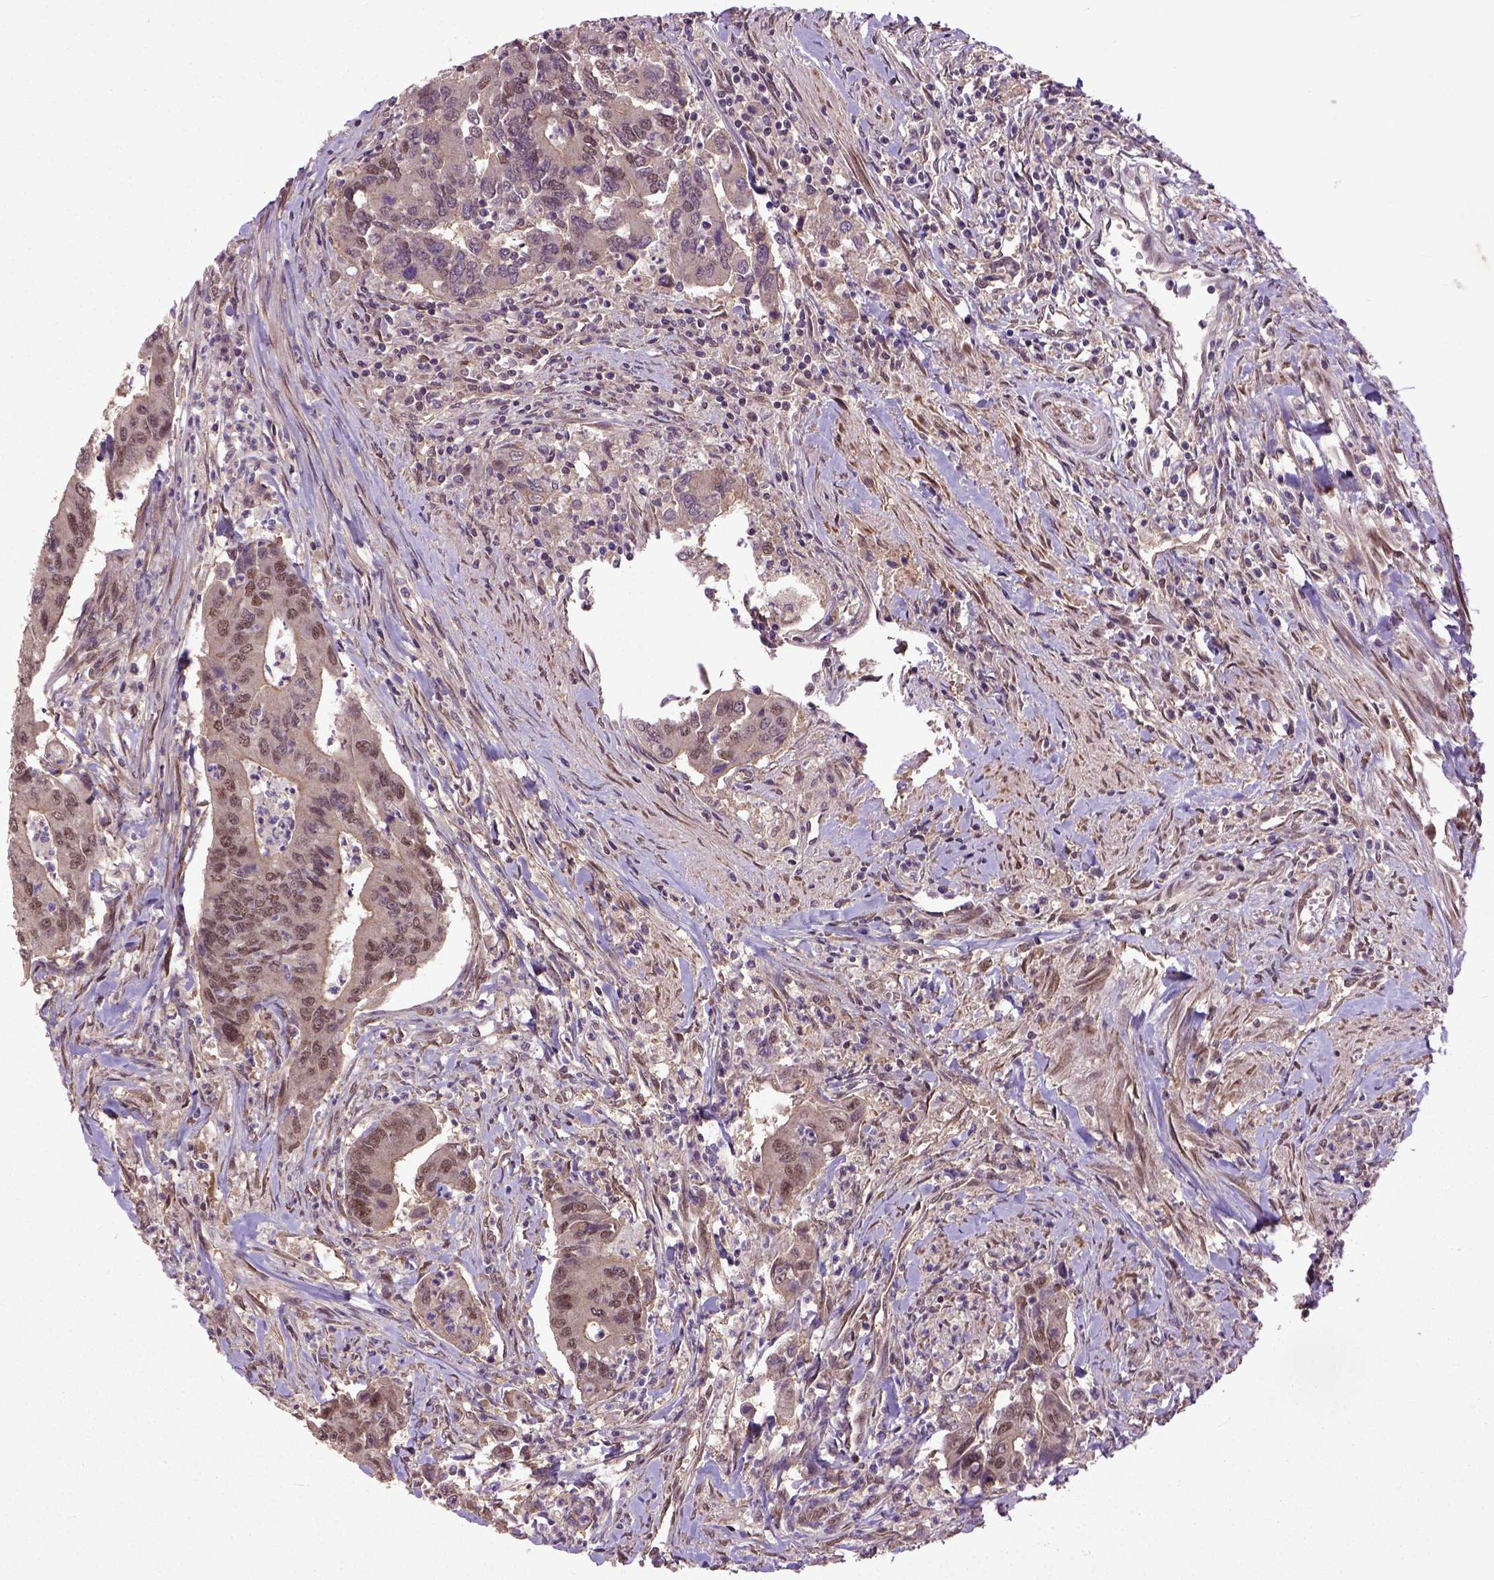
{"staining": {"intensity": "moderate", "quantity": "25%-75%", "location": "nuclear"}, "tissue": "colorectal cancer", "cell_type": "Tumor cells", "image_type": "cancer", "snomed": [{"axis": "morphology", "description": "Adenocarcinoma, NOS"}, {"axis": "topography", "description": "Colon"}], "caption": "Protein staining of colorectal cancer (adenocarcinoma) tissue shows moderate nuclear expression in approximately 25%-75% of tumor cells. Nuclei are stained in blue.", "gene": "UBA3", "patient": {"sex": "female", "age": 67}}